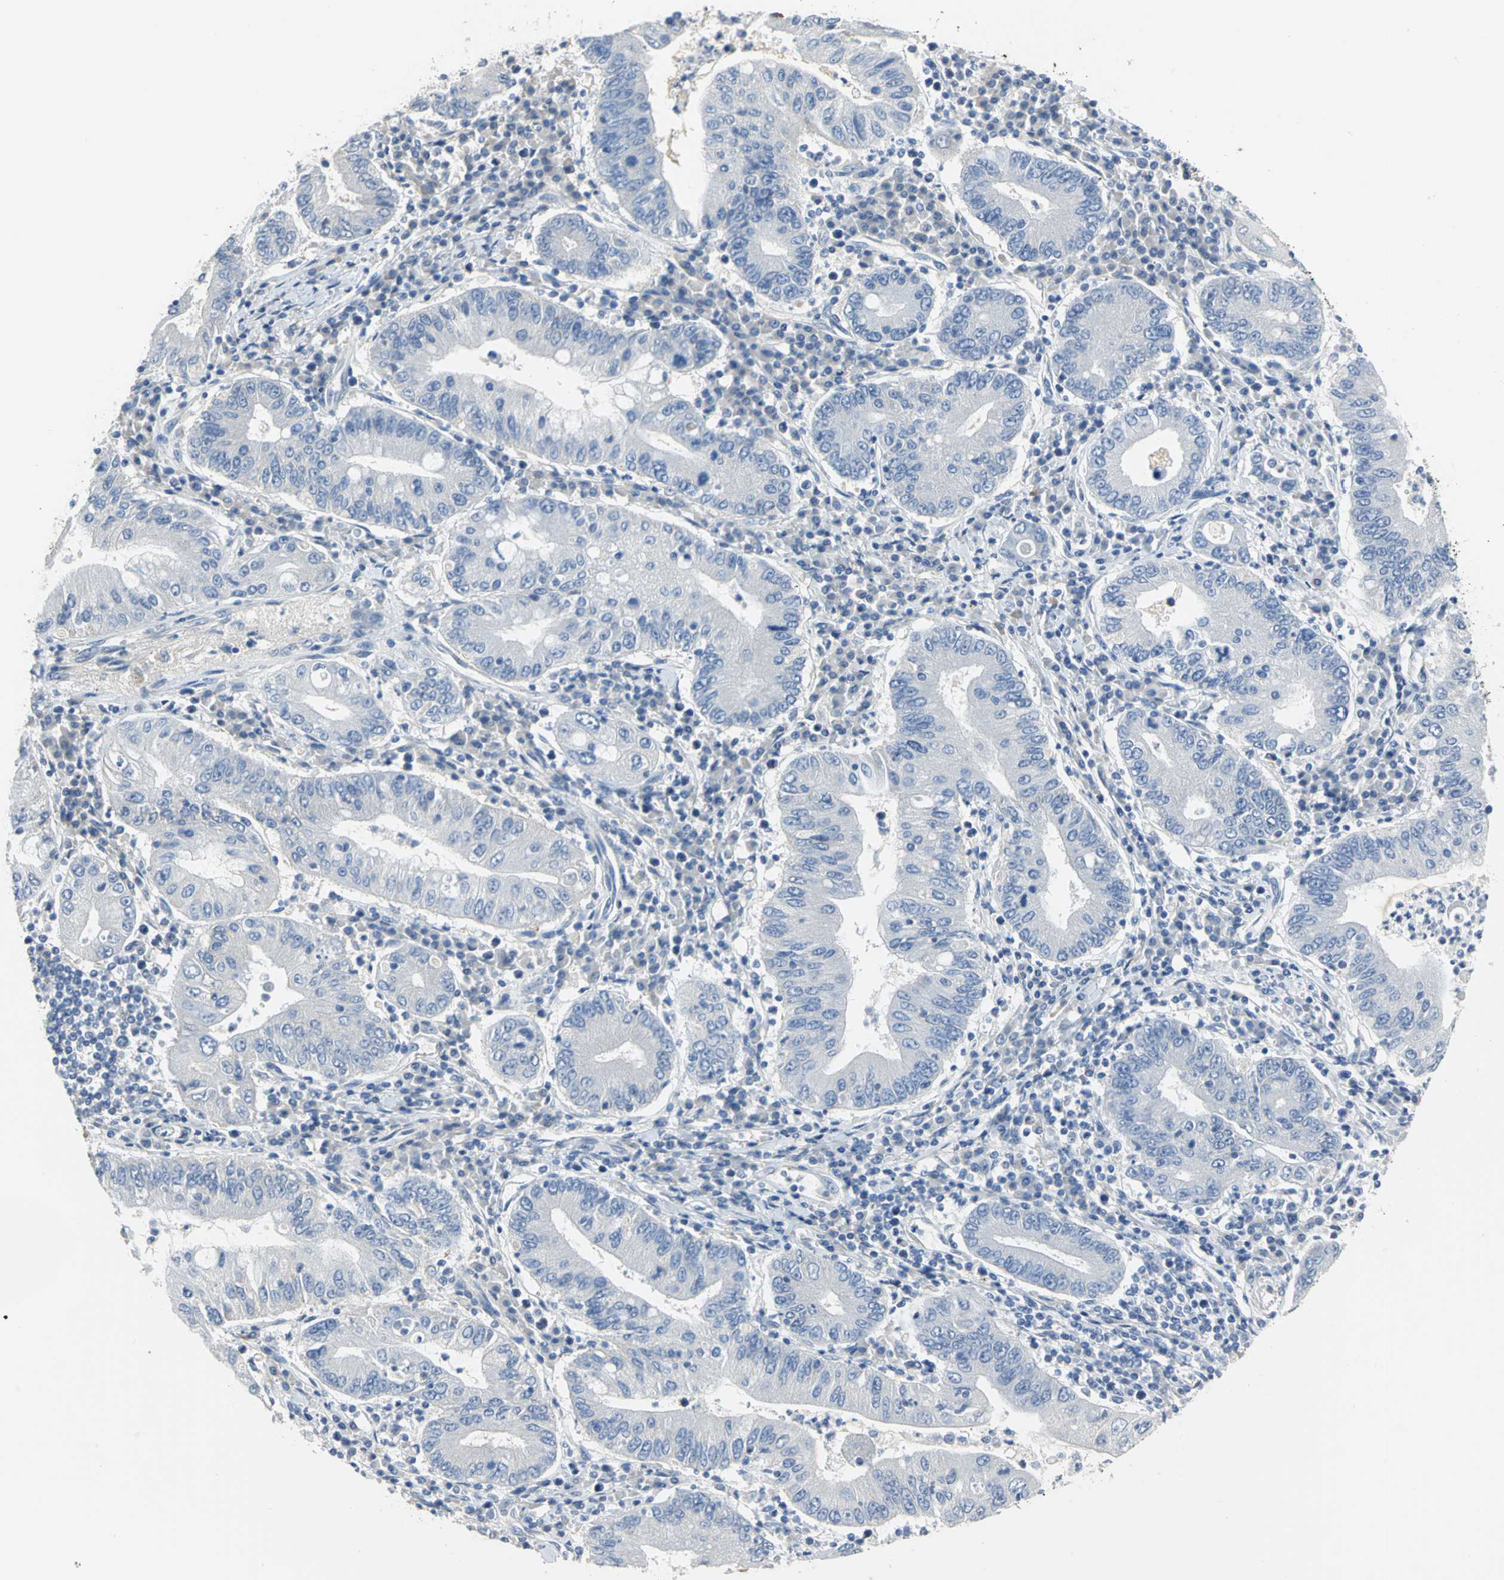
{"staining": {"intensity": "negative", "quantity": "none", "location": "none"}, "tissue": "stomach cancer", "cell_type": "Tumor cells", "image_type": "cancer", "snomed": [{"axis": "morphology", "description": "Normal tissue, NOS"}, {"axis": "morphology", "description": "Adenocarcinoma, NOS"}, {"axis": "topography", "description": "Esophagus"}, {"axis": "topography", "description": "Stomach, upper"}, {"axis": "topography", "description": "Peripheral nerve tissue"}], "caption": "Image shows no significant protein staining in tumor cells of stomach cancer (adenocarcinoma).", "gene": "GYG2", "patient": {"sex": "male", "age": 62}}